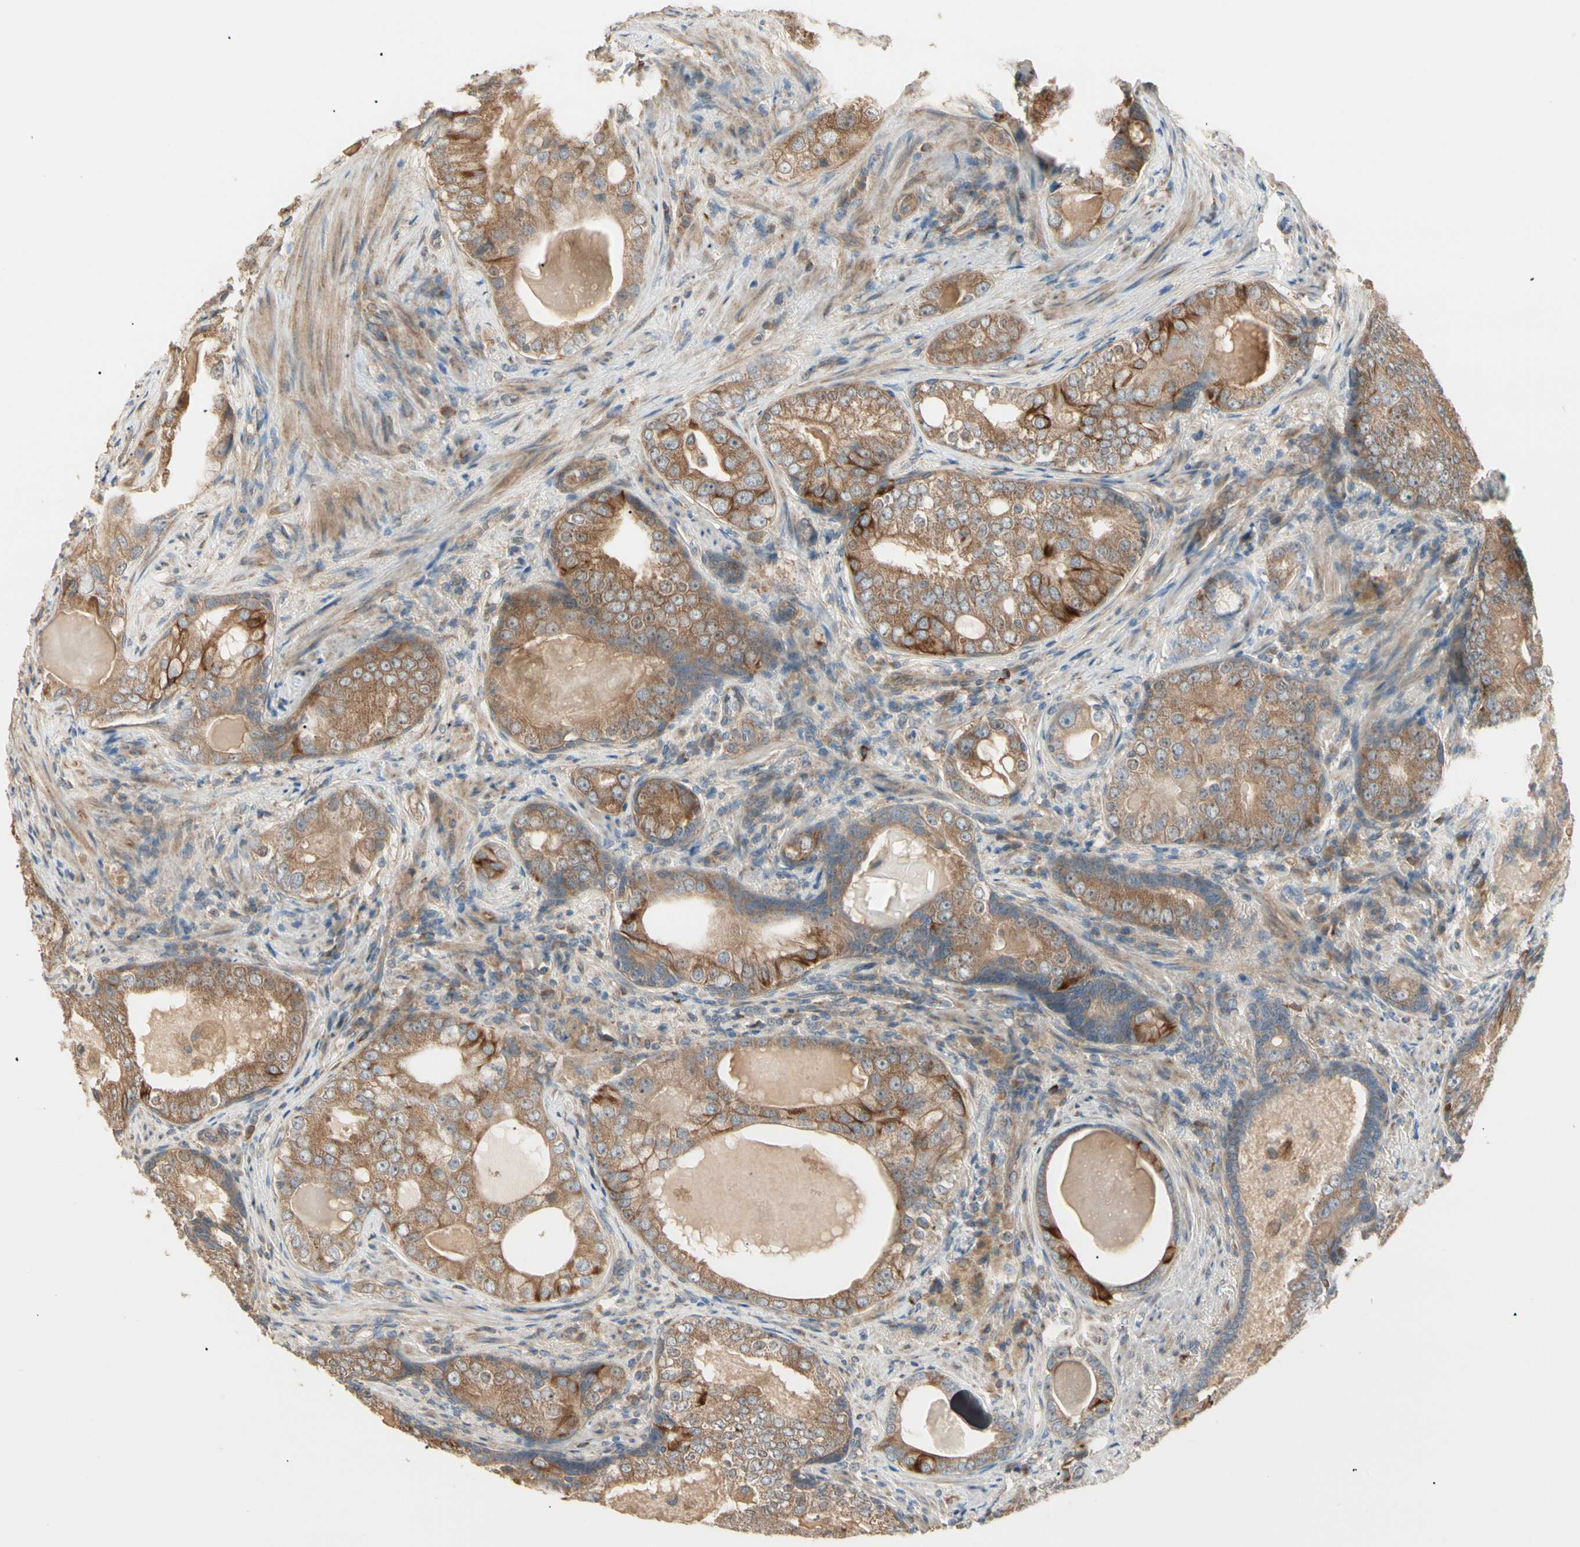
{"staining": {"intensity": "moderate", "quantity": ">75%", "location": "cytoplasmic/membranous"}, "tissue": "prostate cancer", "cell_type": "Tumor cells", "image_type": "cancer", "snomed": [{"axis": "morphology", "description": "Adenocarcinoma, High grade"}, {"axis": "topography", "description": "Prostate"}], "caption": "Moderate cytoplasmic/membranous protein expression is identified in about >75% of tumor cells in prostate cancer (high-grade adenocarcinoma). (DAB IHC with brightfield microscopy, high magnification).", "gene": "IRAG1", "patient": {"sex": "male", "age": 66}}